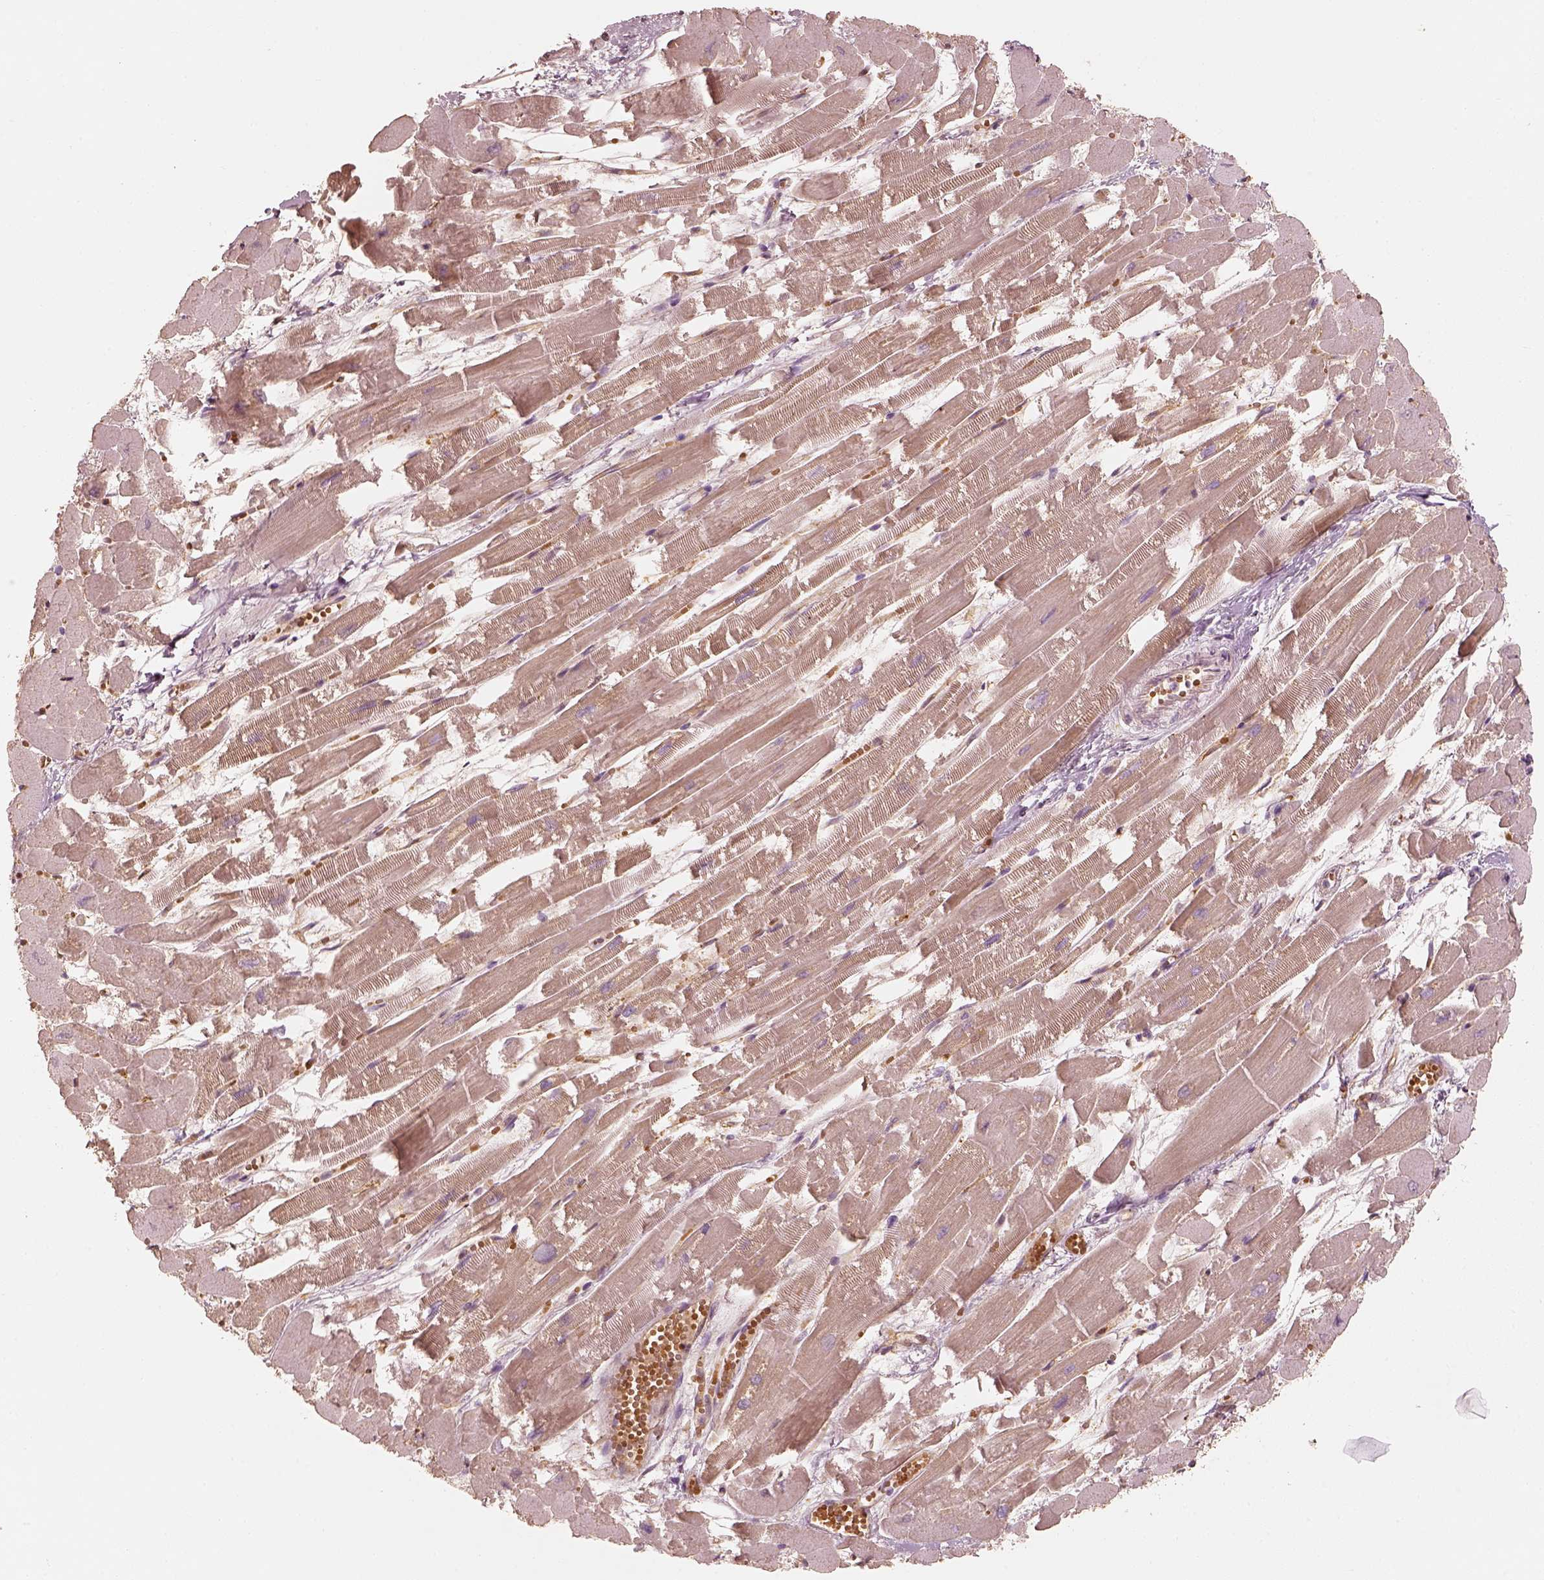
{"staining": {"intensity": "moderate", "quantity": "<25%", "location": "cytoplasmic/membranous"}, "tissue": "heart muscle", "cell_type": "Cardiomyocytes", "image_type": "normal", "snomed": [{"axis": "morphology", "description": "Normal tissue, NOS"}, {"axis": "topography", "description": "Heart"}], "caption": "An image showing moderate cytoplasmic/membranous positivity in approximately <25% of cardiomyocytes in normal heart muscle, as visualized by brown immunohistochemical staining.", "gene": "FSCN1", "patient": {"sex": "female", "age": 52}}